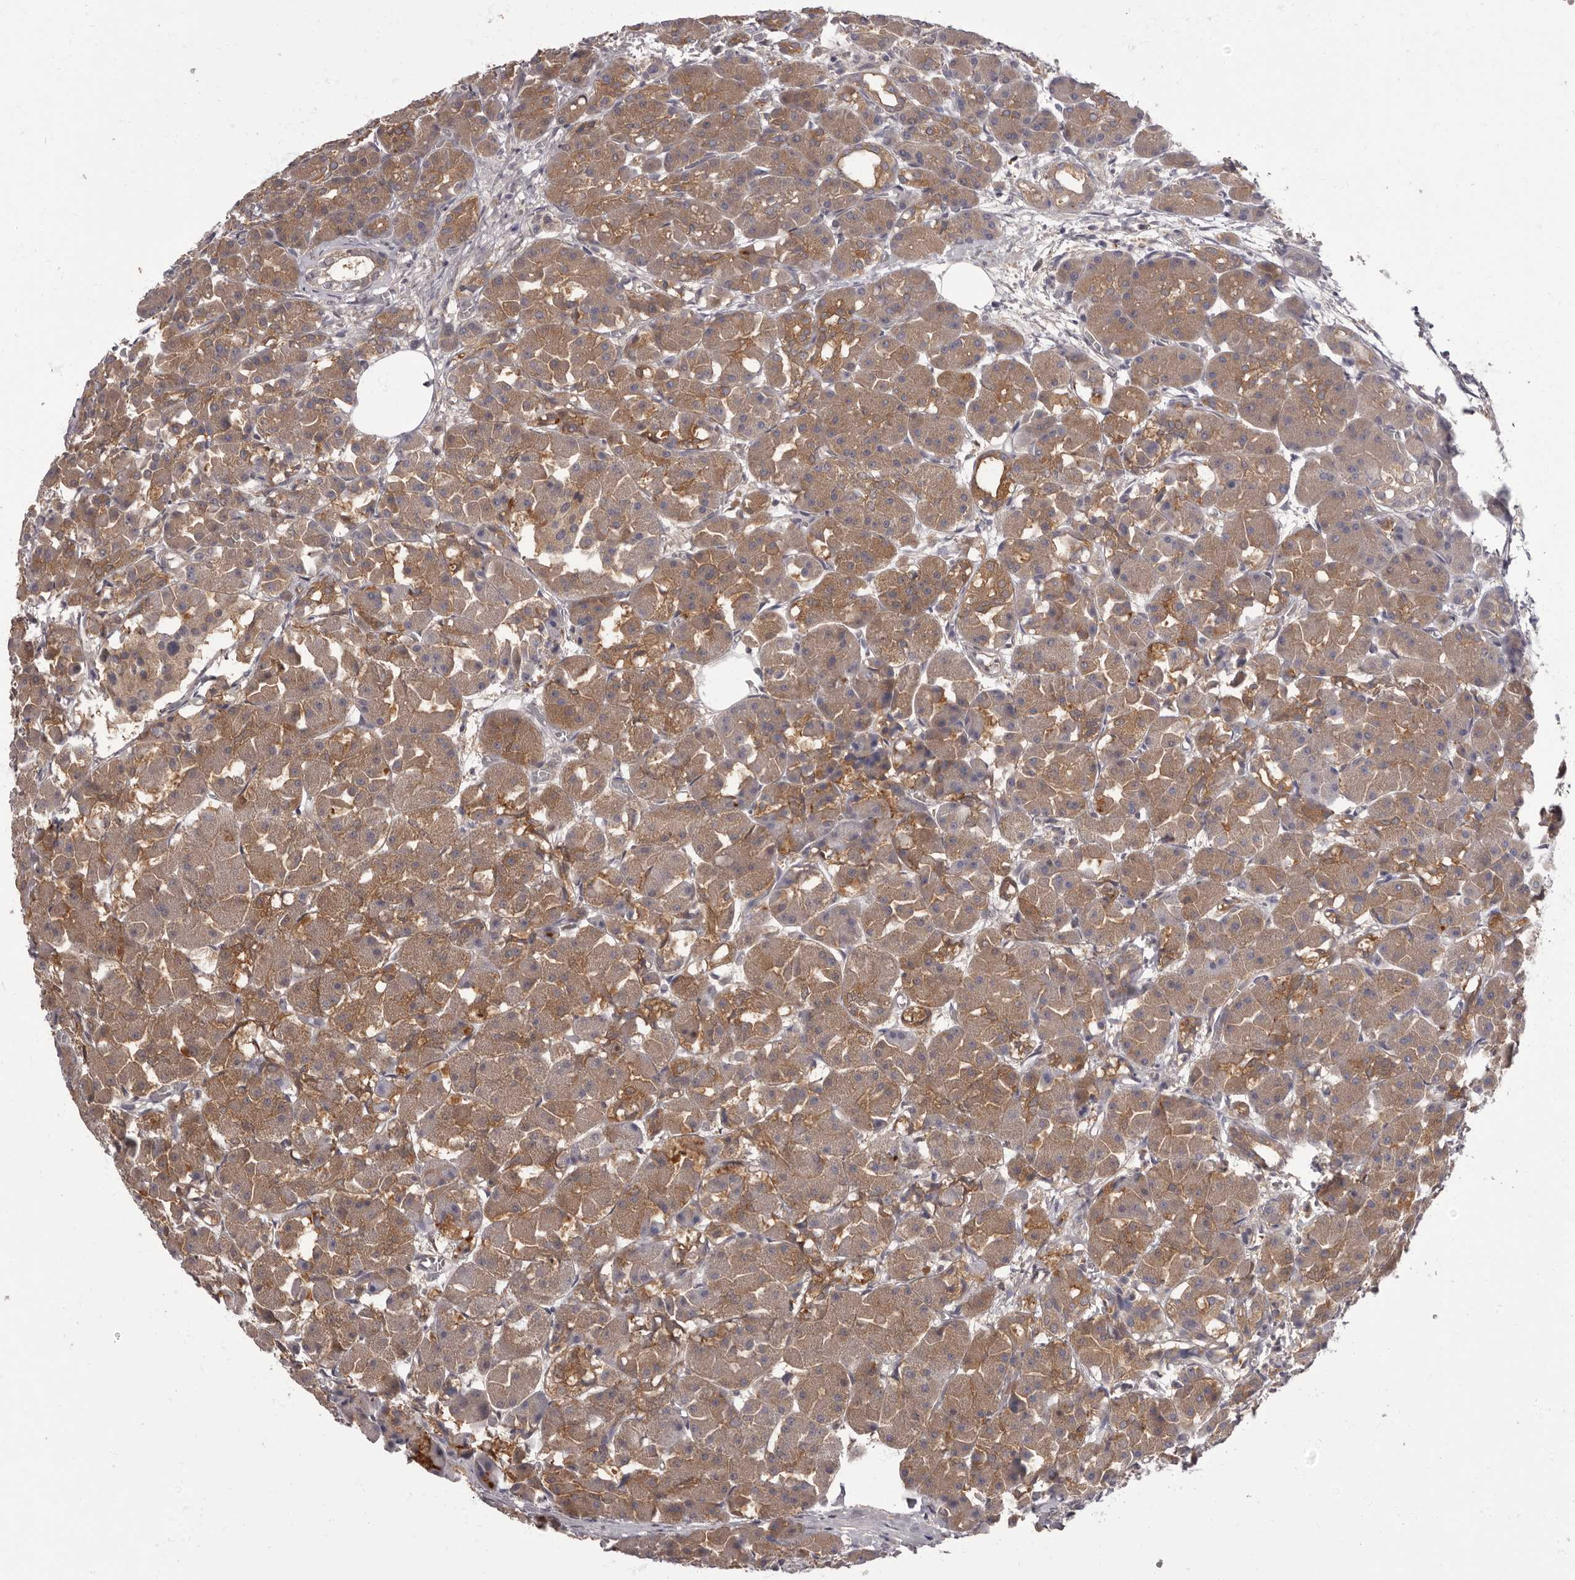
{"staining": {"intensity": "moderate", "quantity": ">75%", "location": "cytoplasmic/membranous"}, "tissue": "pancreas", "cell_type": "Exocrine glandular cells", "image_type": "normal", "snomed": [{"axis": "morphology", "description": "Normal tissue, NOS"}, {"axis": "topography", "description": "Pancreas"}], "caption": "Protein analysis of benign pancreas shows moderate cytoplasmic/membranous expression in approximately >75% of exocrine glandular cells.", "gene": "APEH", "patient": {"sex": "male", "age": 63}}